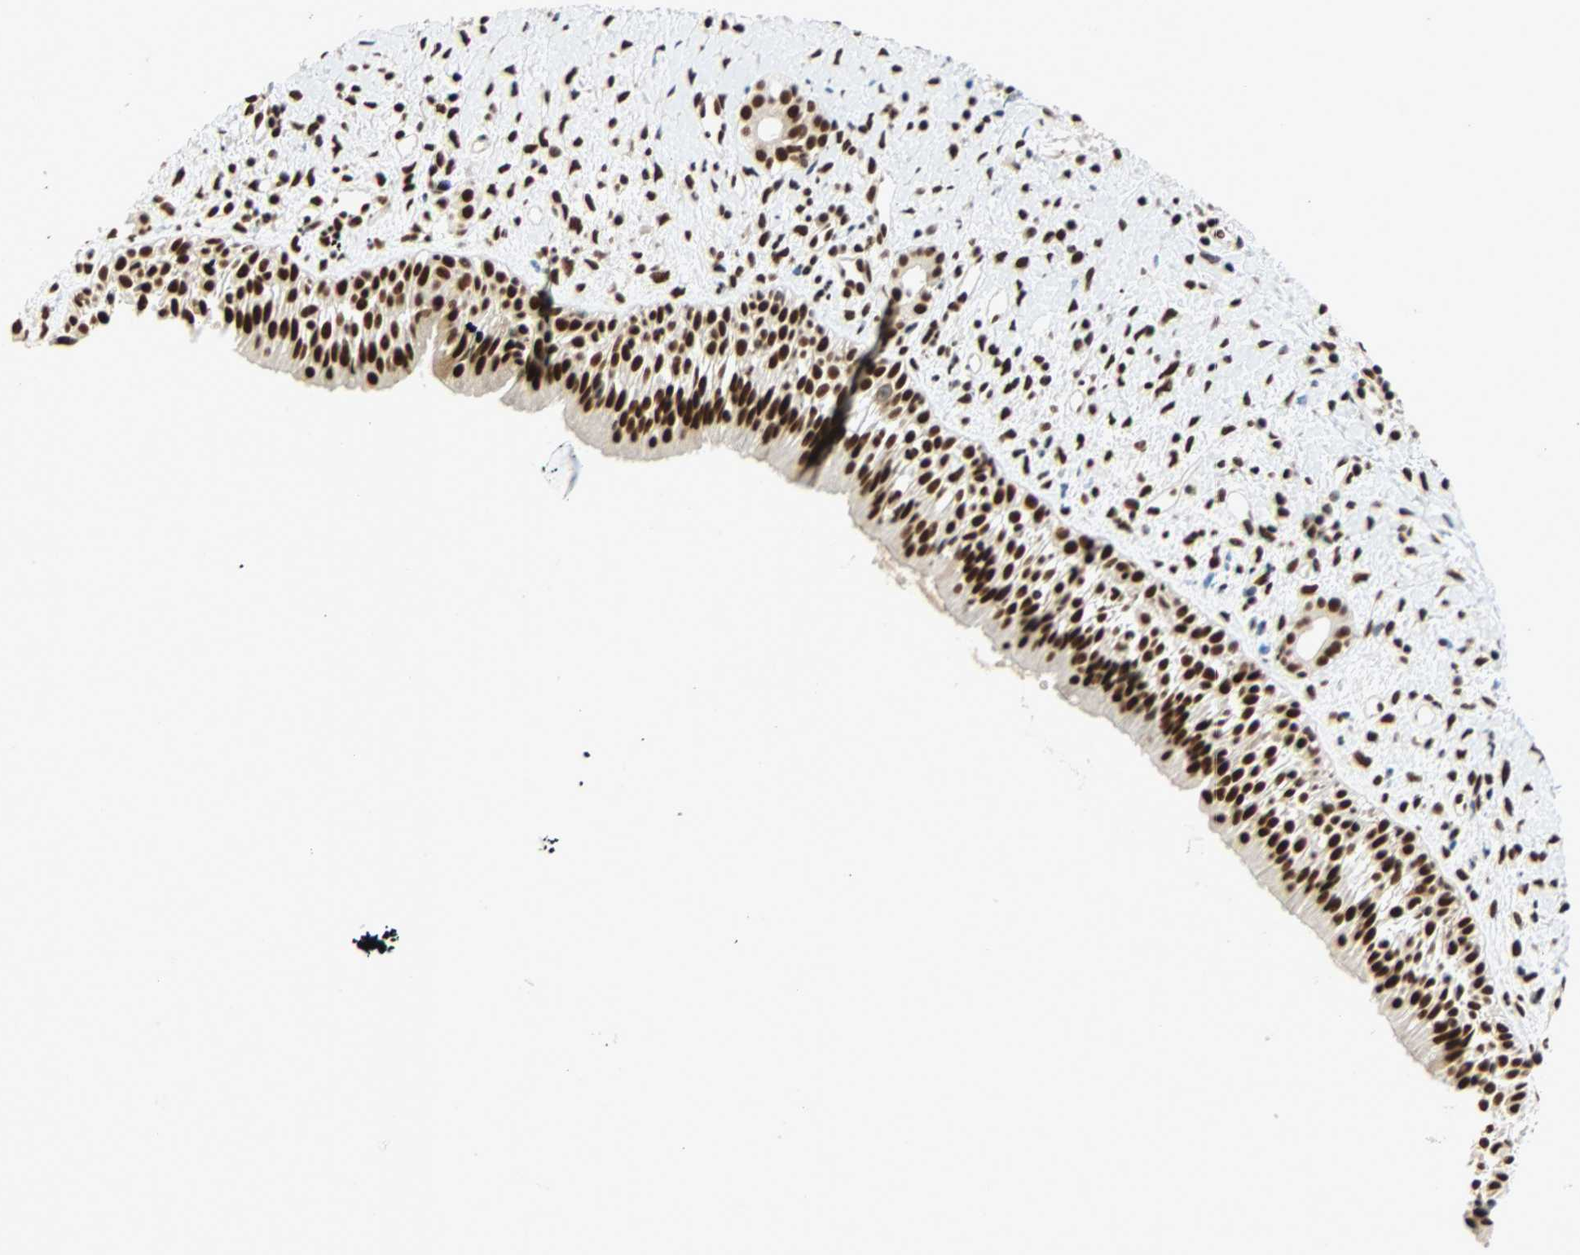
{"staining": {"intensity": "strong", "quantity": ">75%", "location": "nuclear"}, "tissue": "nasopharynx", "cell_type": "Respiratory epithelial cells", "image_type": "normal", "snomed": [{"axis": "morphology", "description": "Normal tissue, NOS"}, {"axis": "topography", "description": "Nasopharynx"}], "caption": "An image of nasopharynx stained for a protein reveals strong nuclear brown staining in respiratory epithelial cells. The staining was performed using DAB (3,3'-diaminobenzidine) to visualize the protein expression in brown, while the nuclei were stained in blue with hematoxylin (Magnification: 20x).", "gene": "CDK12", "patient": {"sex": "male", "age": 22}}